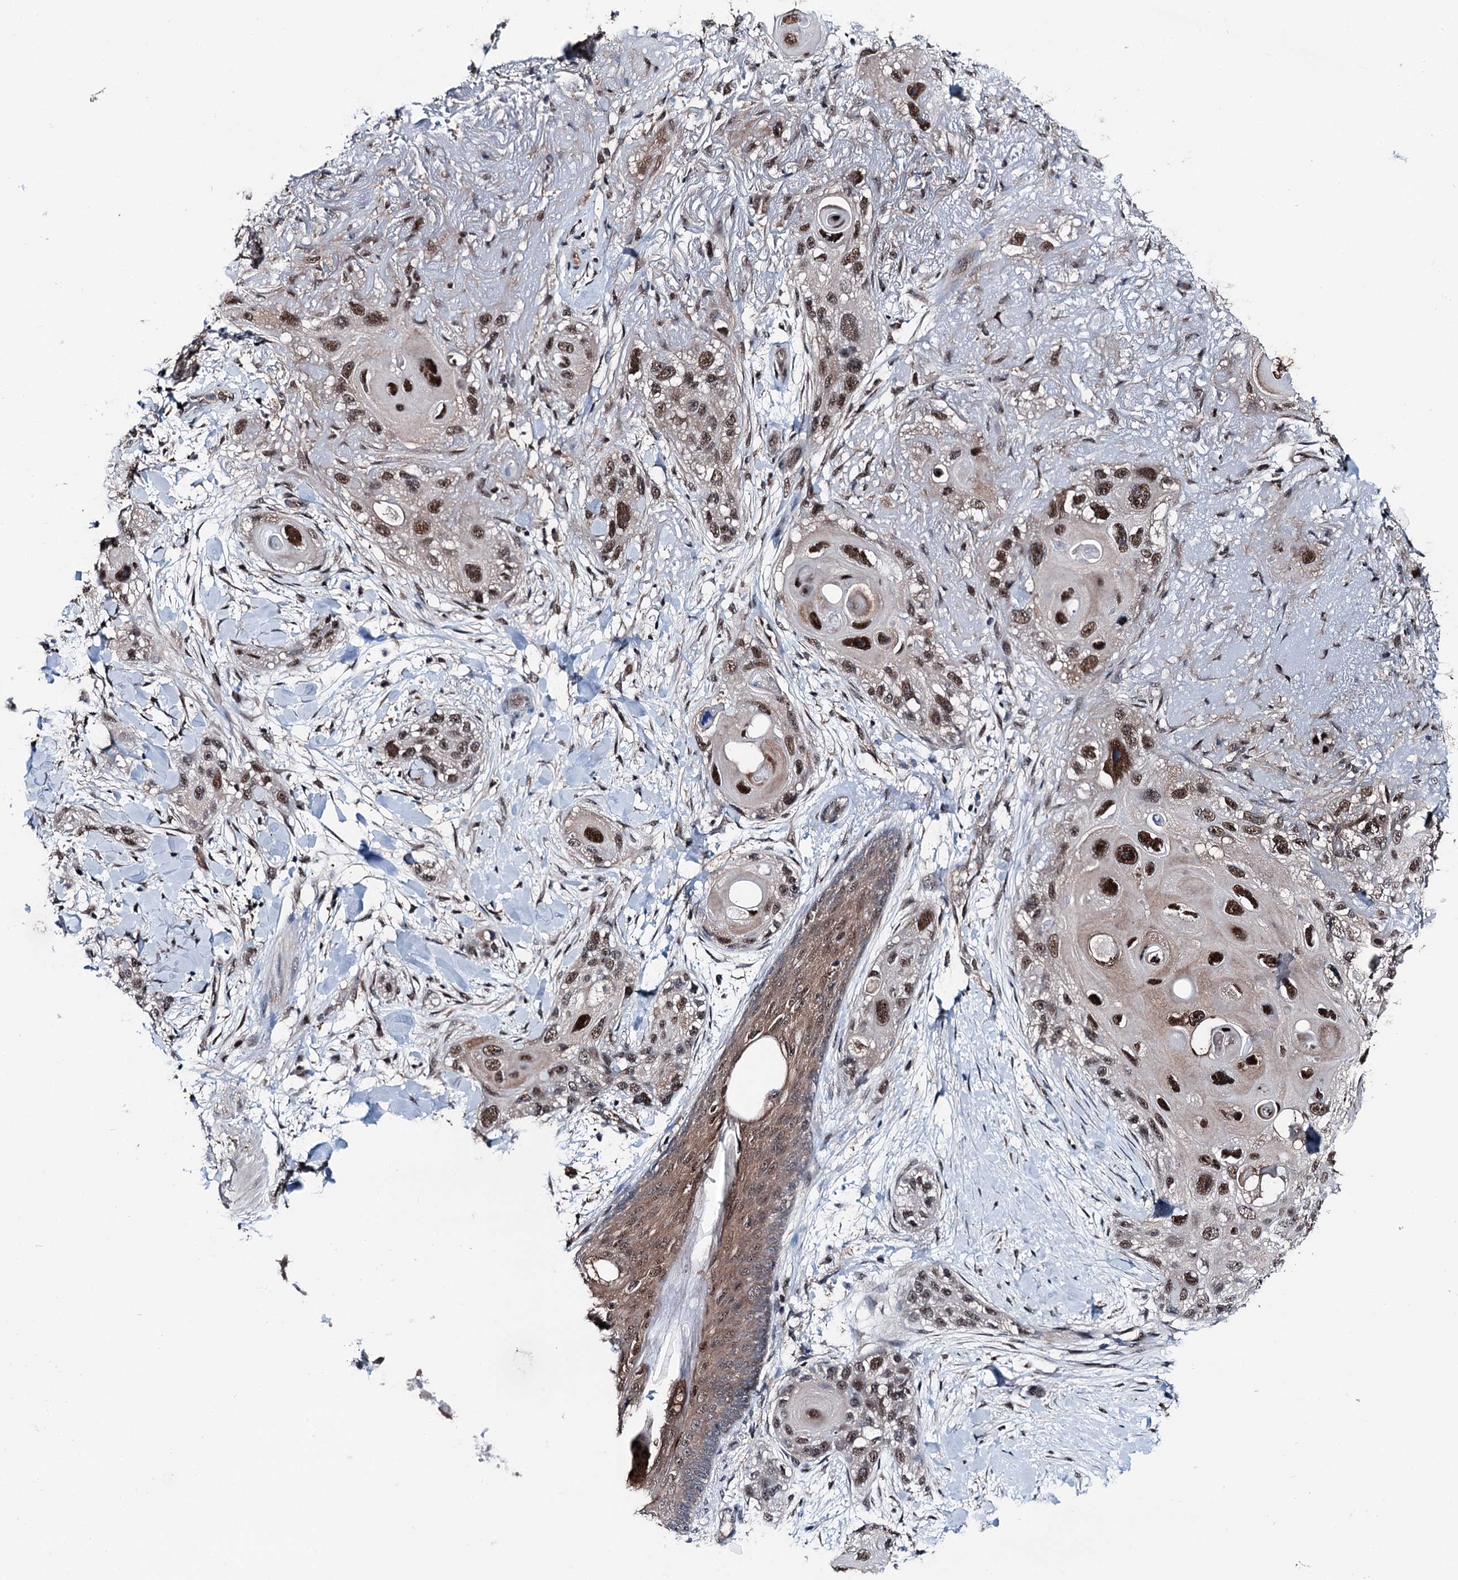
{"staining": {"intensity": "strong", "quantity": ">75%", "location": "nuclear"}, "tissue": "skin cancer", "cell_type": "Tumor cells", "image_type": "cancer", "snomed": [{"axis": "morphology", "description": "Normal tissue, NOS"}, {"axis": "morphology", "description": "Squamous cell carcinoma, NOS"}, {"axis": "topography", "description": "Skin"}], "caption": "Human skin cancer stained with a protein marker displays strong staining in tumor cells.", "gene": "PSMD13", "patient": {"sex": "male", "age": 72}}